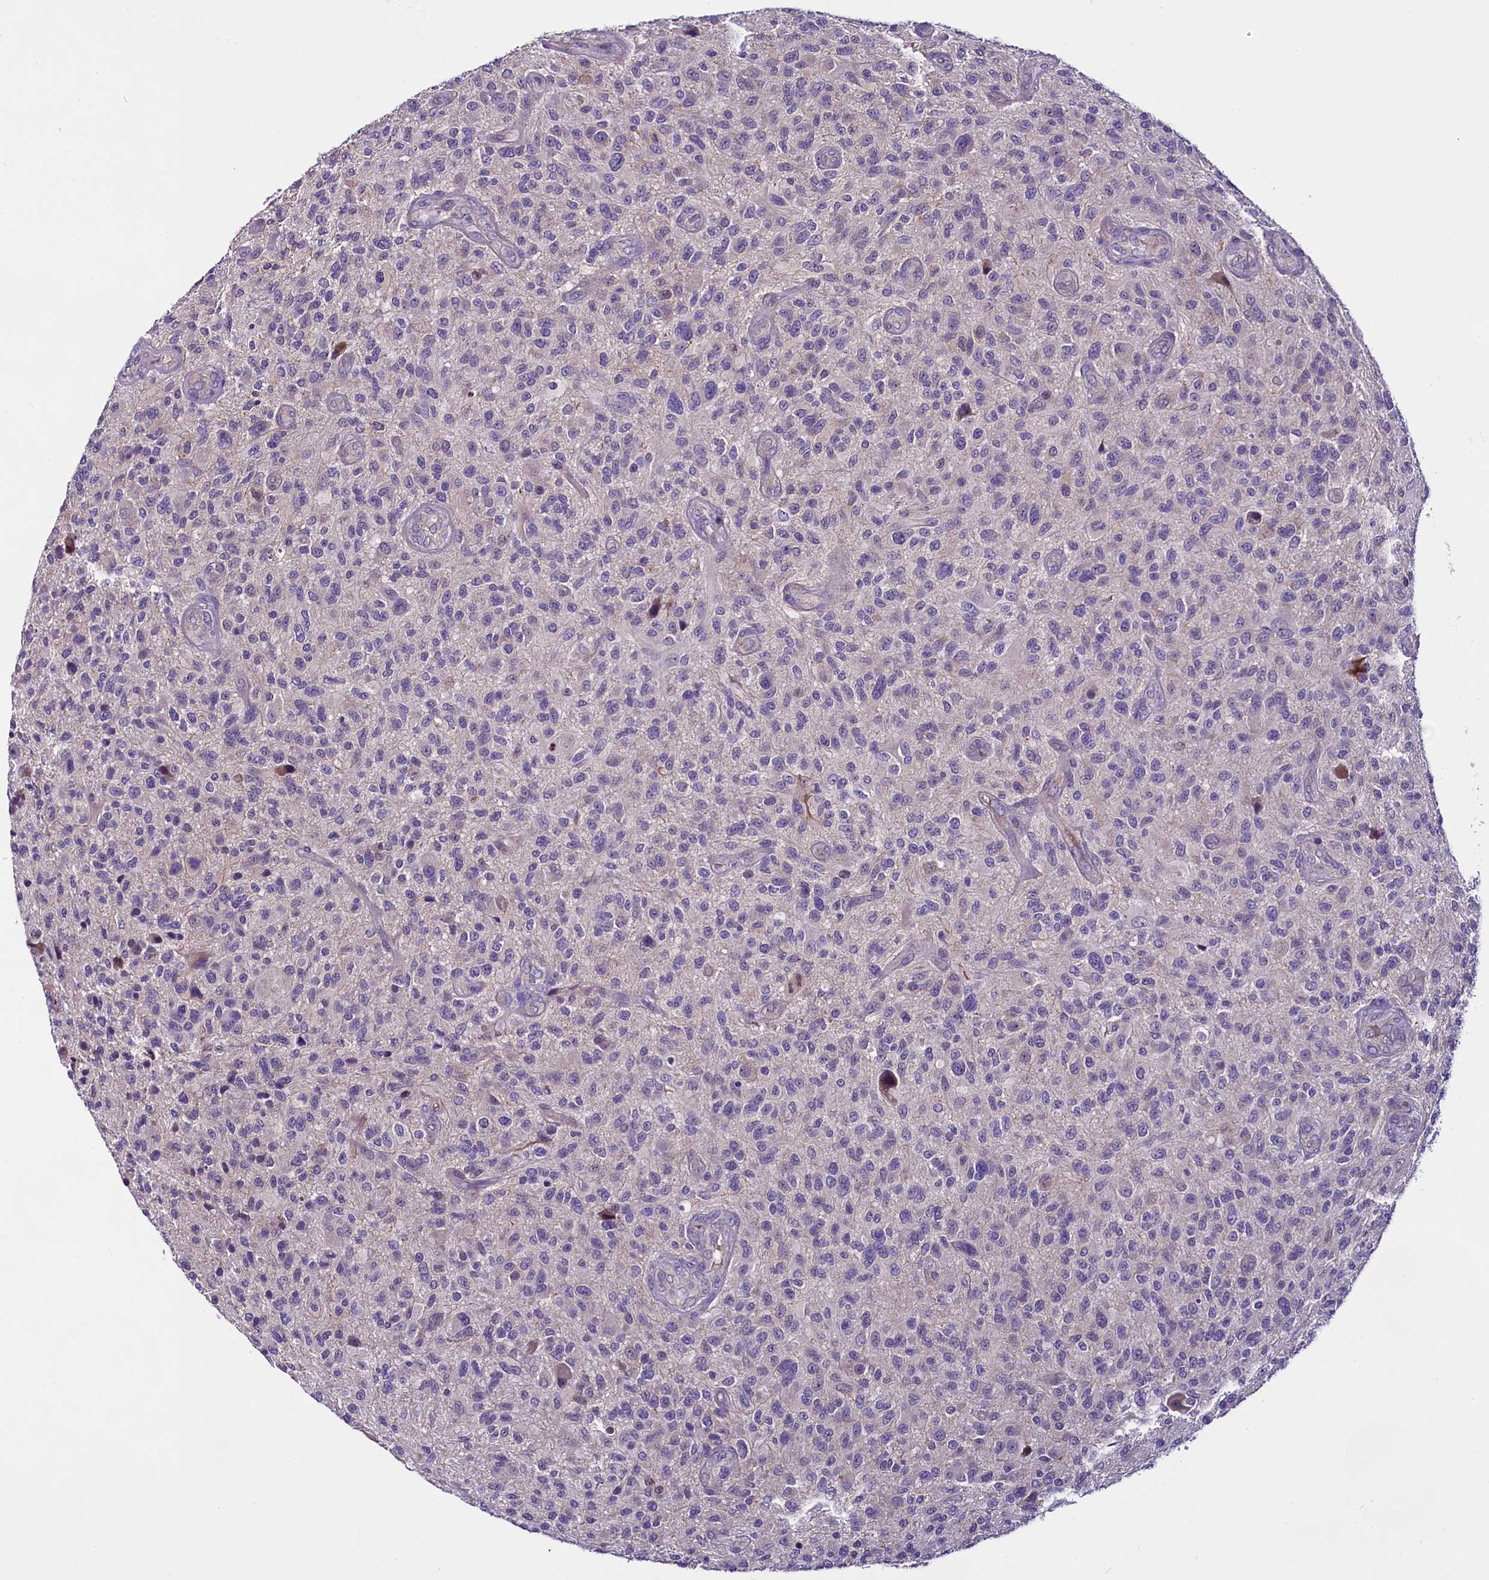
{"staining": {"intensity": "negative", "quantity": "none", "location": "none"}, "tissue": "glioma", "cell_type": "Tumor cells", "image_type": "cancer", "snomed": [{"axis": "morphology", "description": "Glioma, malignant, High grade"}, {"axis": "topography", "description": "Brain"}], "caption": "Micrograph shows no significant protein positivity in tumor cells of high-grade glioma (malignant).", "gene": "C9orf40", "patient": {"sex": "male", "age": 47}}